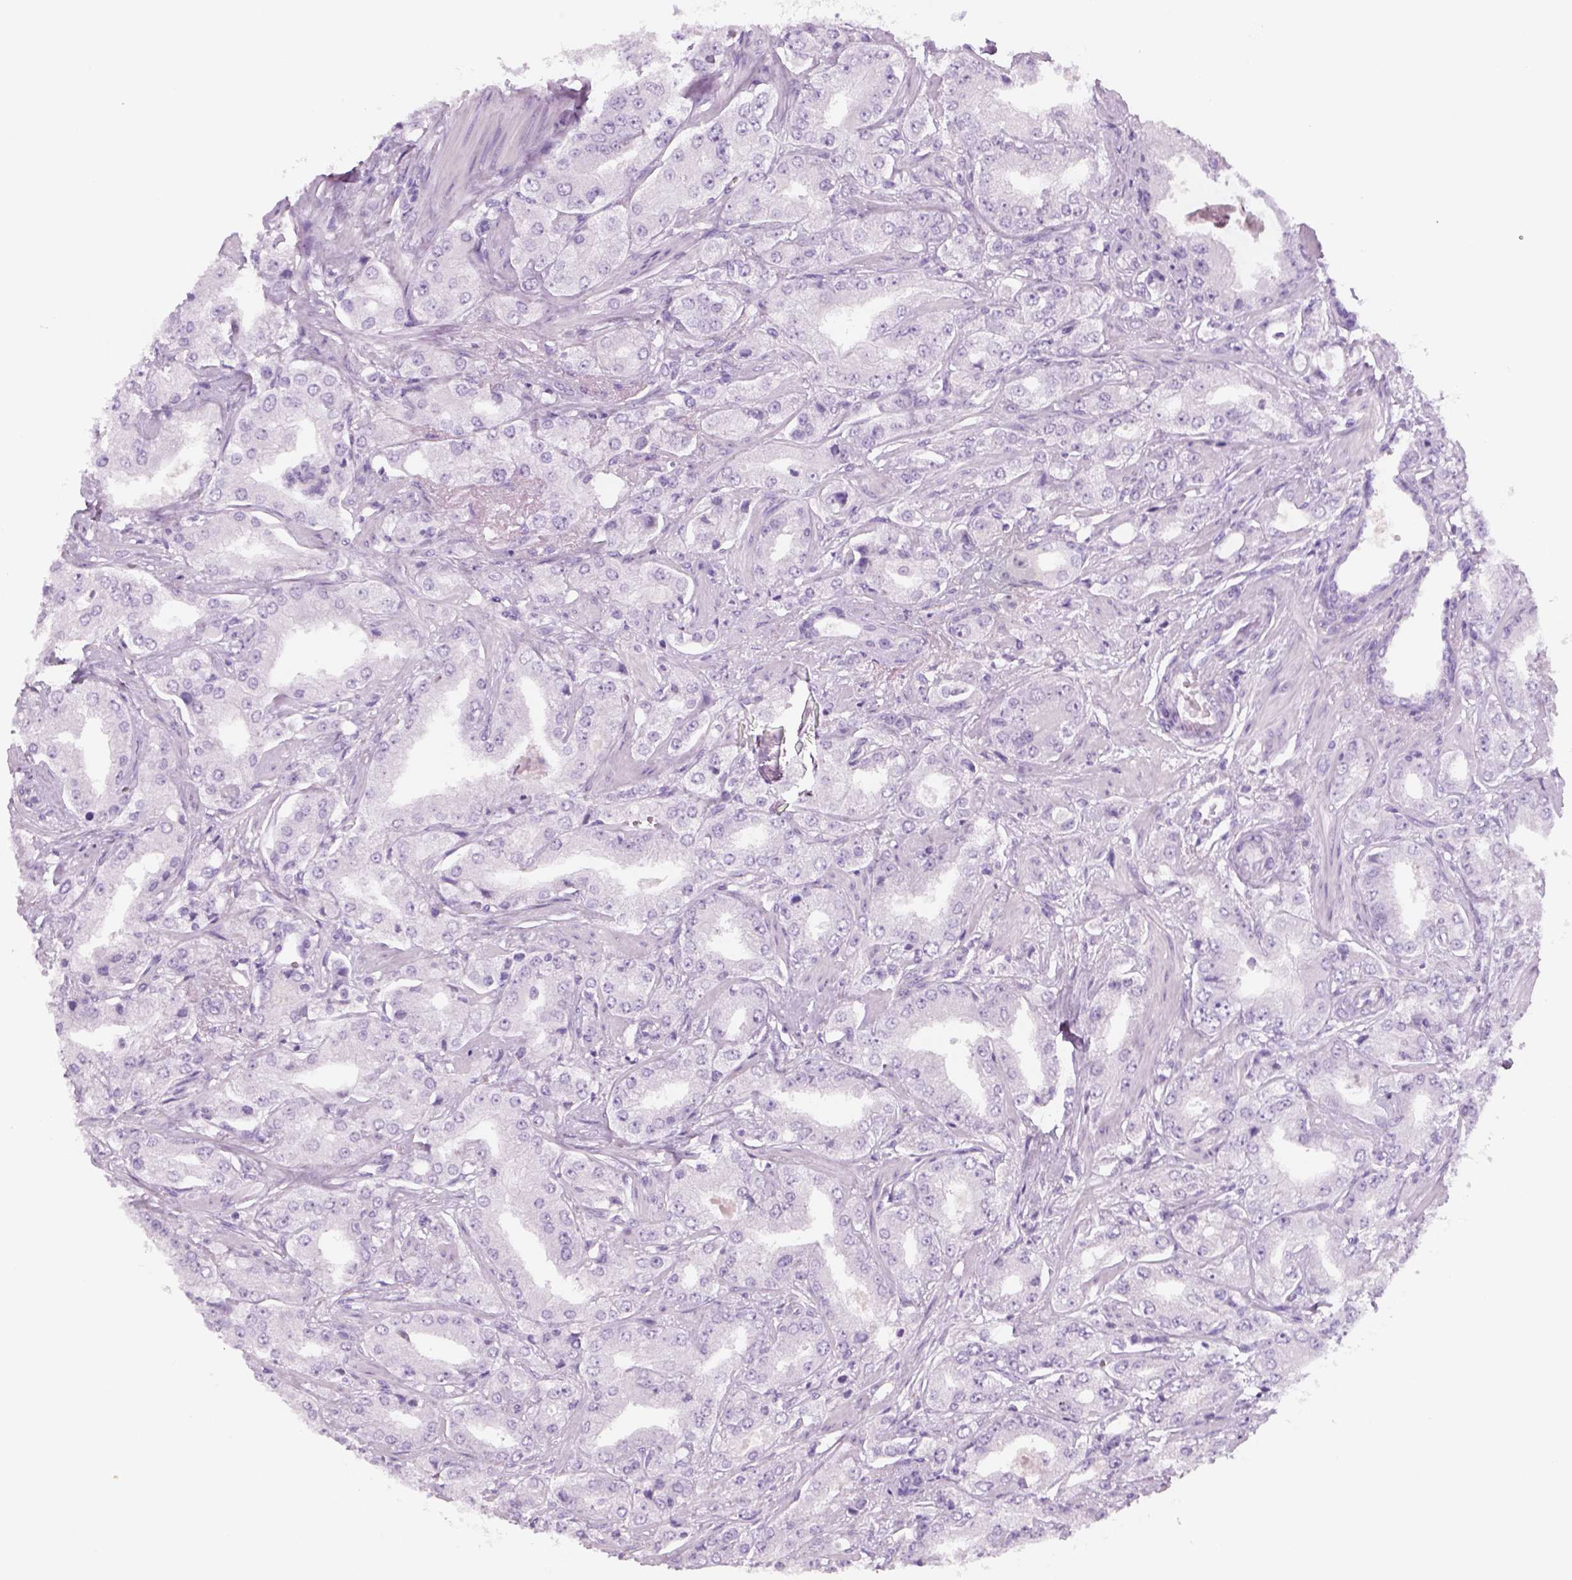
{"staining": {"intensity": "negative", "quantity": "none", "location": "none"}, "tissue": "prostate cancer", "cell_type": "Tumor cells", "image_type": "cancer", "snomed": [{"axis": "morphology", "description": "Adenocarcinoma, Low grade"}, {"axis": "topography", "description": "Prostate"}], "caption": "DAB (3,3'-diaminobenzidine) immunohistochemical staining of human prostate cancer demonstrates no significant staining in tumor cells. (Stains: DAB immunohistochemistry (IHC) with hematoxylin counter stain, Microscopy: brightfield microscopy at high magnification).", "gene": "KRTAP11-1", "patient": {"sex": "male", "age": 60}}